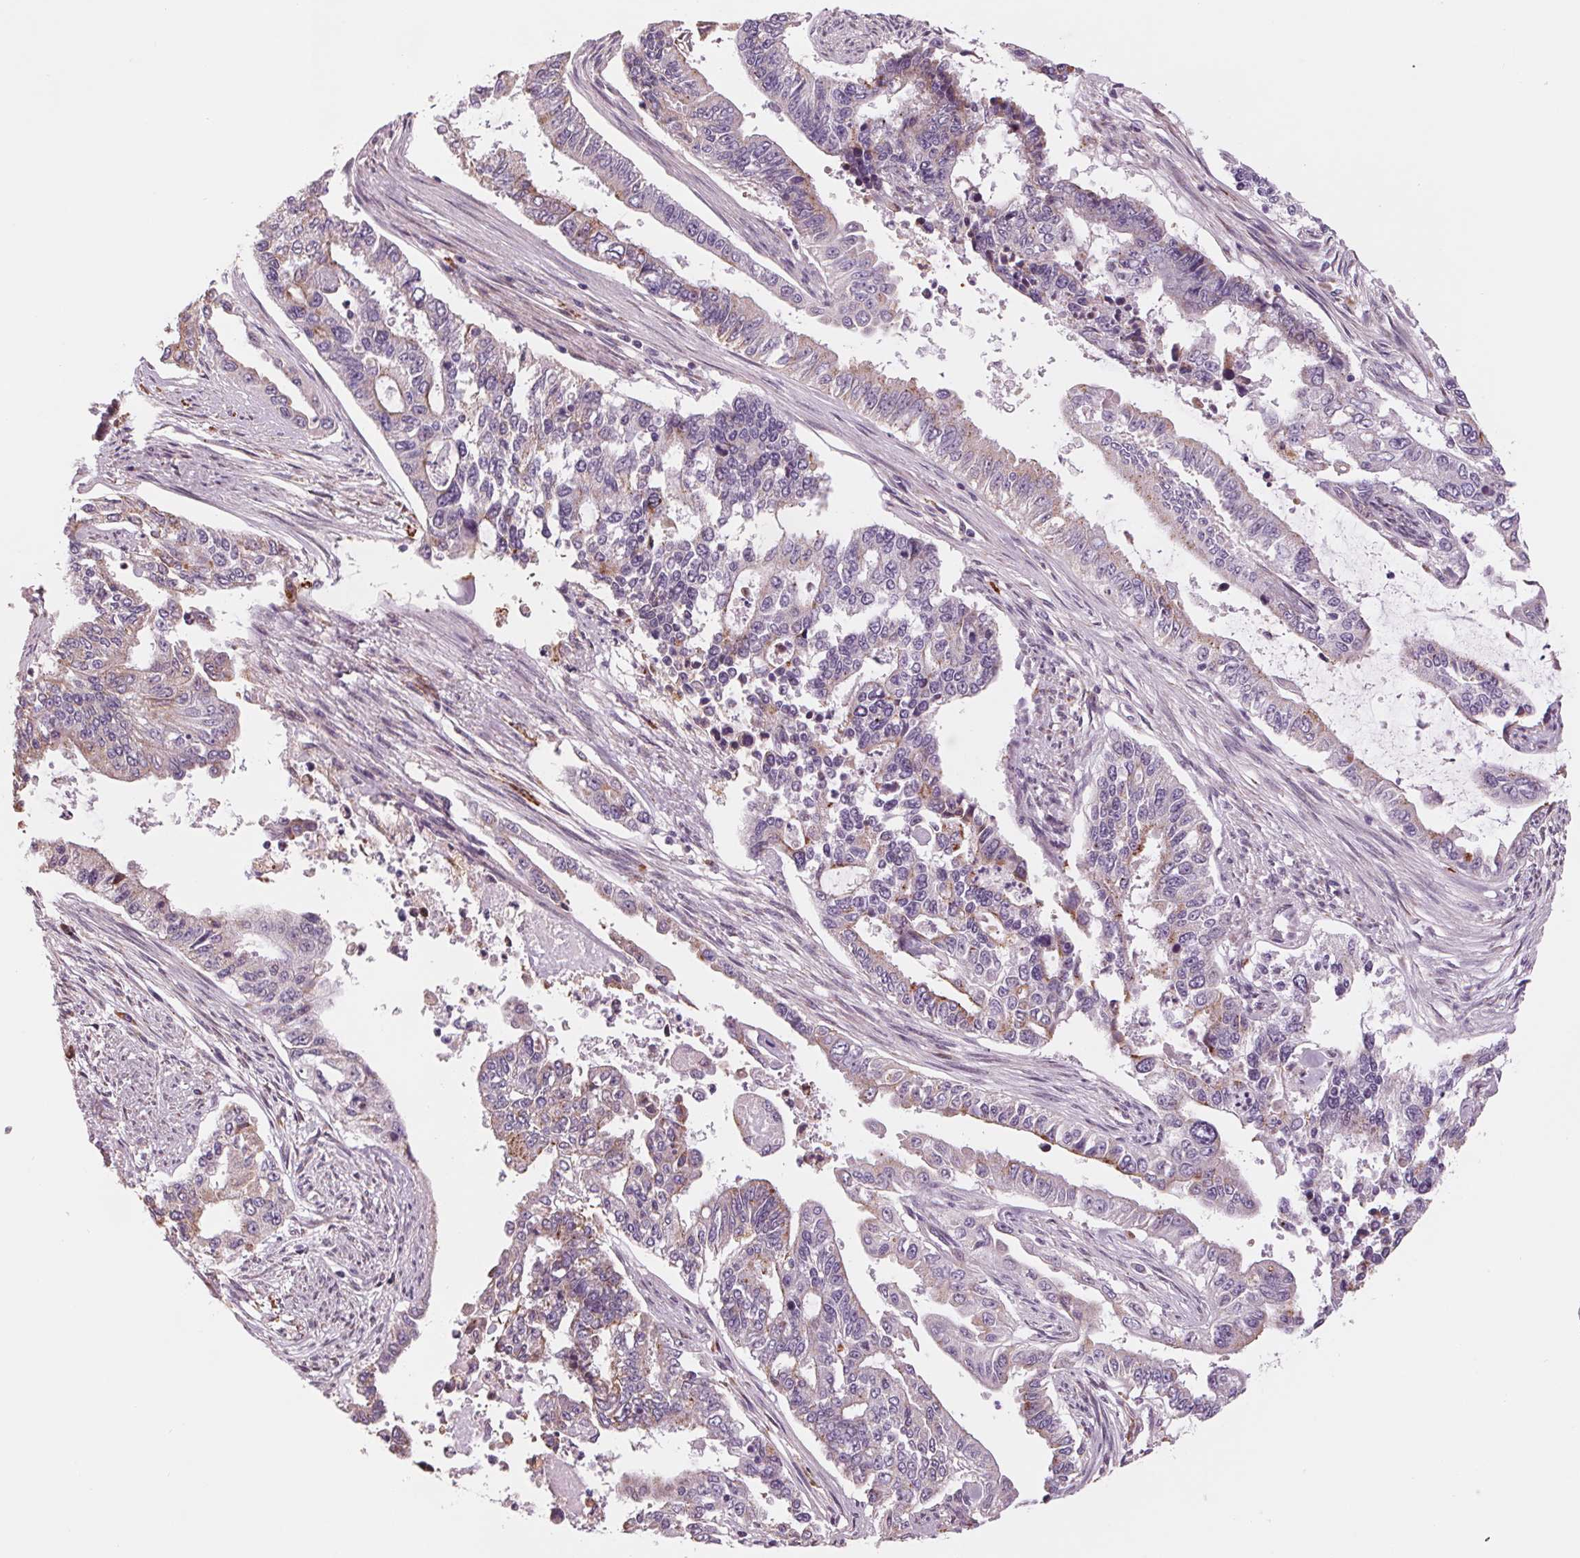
{"staining": {"intensity": "weak", "quantity": "<25%", "location": "cytoplasmic/membranous"}, "tissue": "endometrial cancer", "cell_type": "Tumor cells", "image_type": "cancer", "snomed": [{"axis": "morphology", "description": "Adenocarcinoma, NOS"}, {"axis": "topography", "description": "Uterus"}], "caption": "IHC micrograph of neoplastic tissue: human endometrial cancer stained with DAB (3,3'-diaminobenzidine) shows no significant protein staining in tumor cells.", "gene": "SAMD5", "patient": {"sex": "female", "age": 59}}